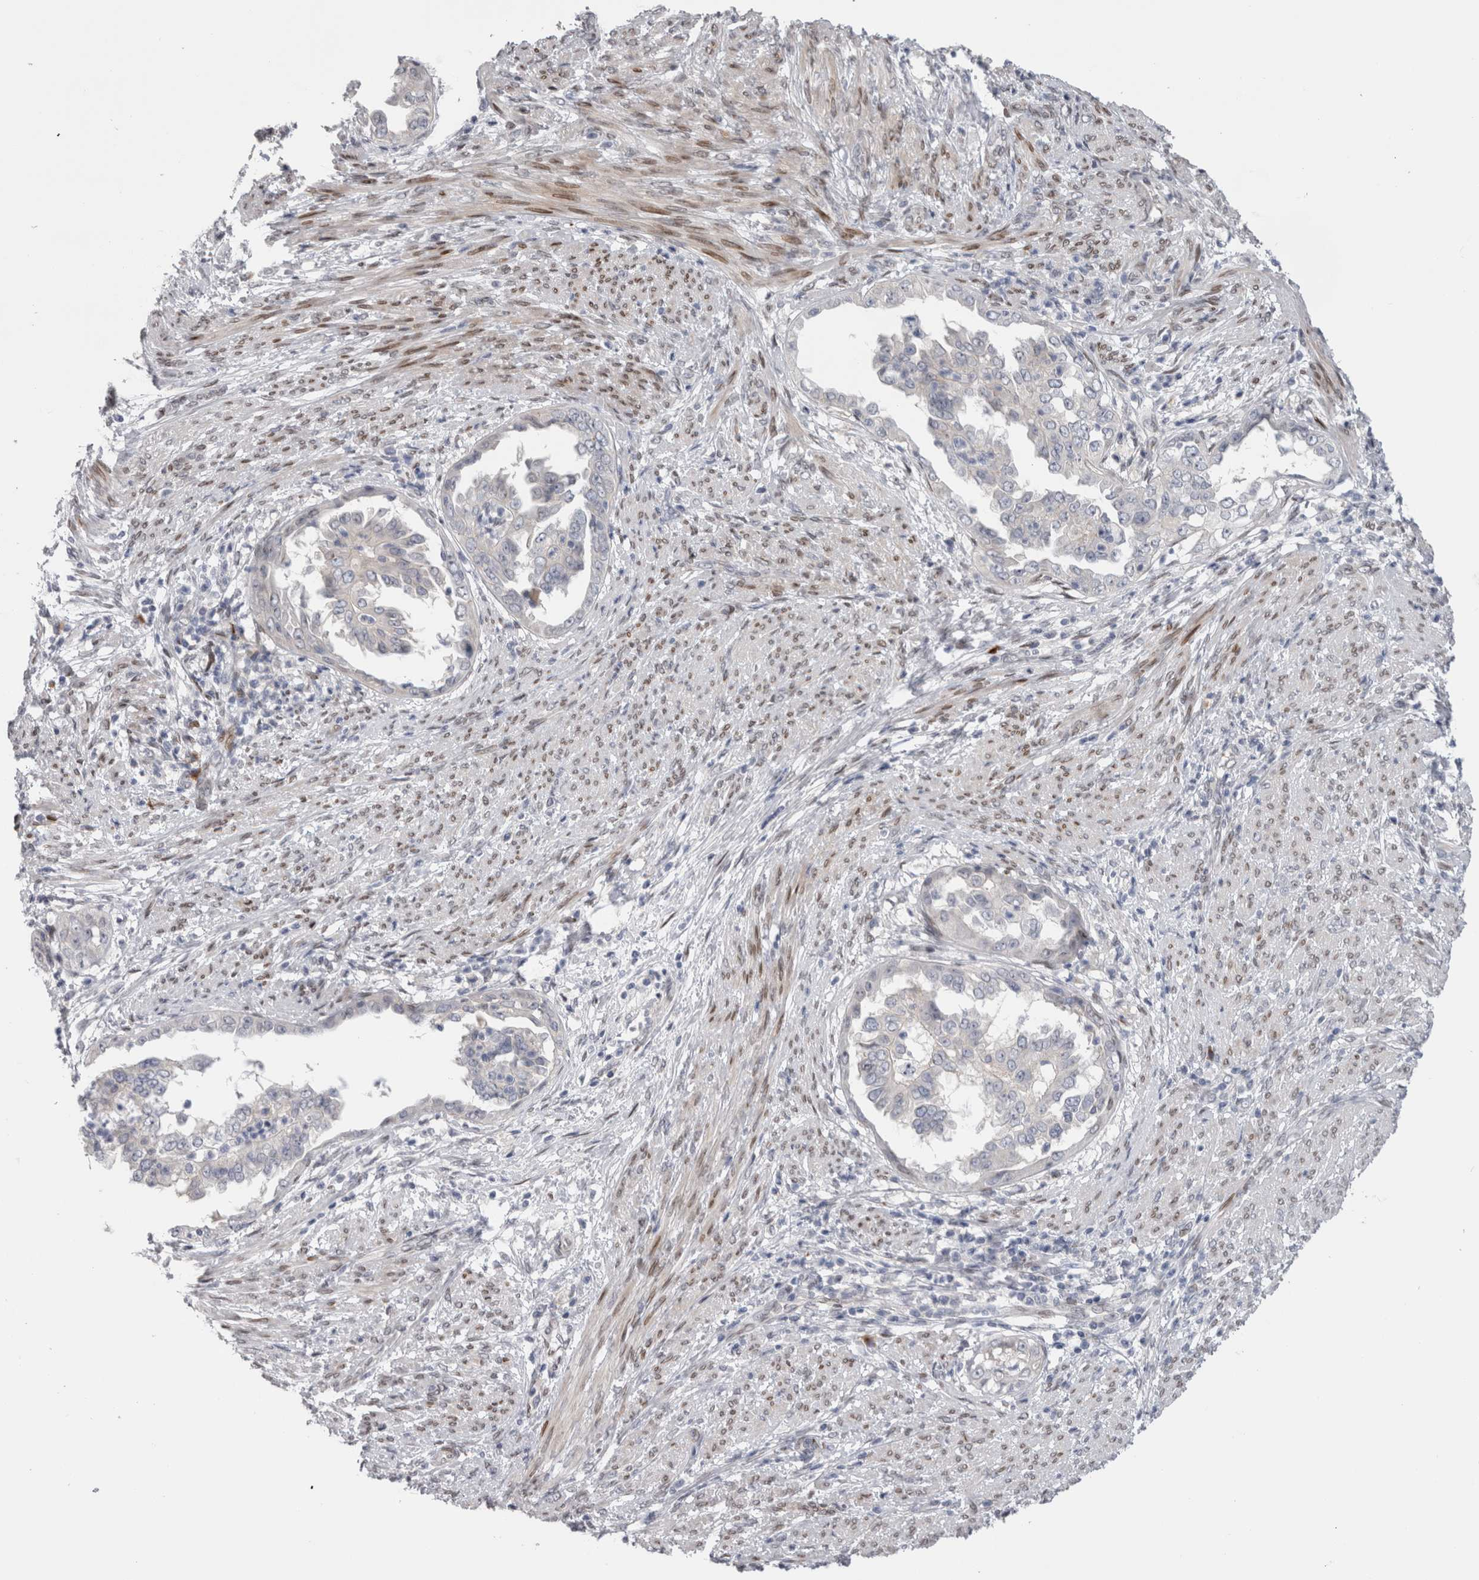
{"staining": {"intensity": "negative", "quantity": "none", "location": "none"}, "tissue": "endometrial cancer", "cell_type": "Tumor cells", "image_type": "cancer", "snomed": [{"axis": "morphology", "description": "Adenocarcinoma, NOS"}, {"axis": "topography", "description": "Endometrium"}], "caption": "An immunohistochemistry (IHC) image of endometrial cancer (adenocarcinoma) is shown. There is no staining in tumor cells of endometrial cancer (adenocarcinoma).", "gene": "DMTN", "patient": {"sex": "female", "age": 85}}